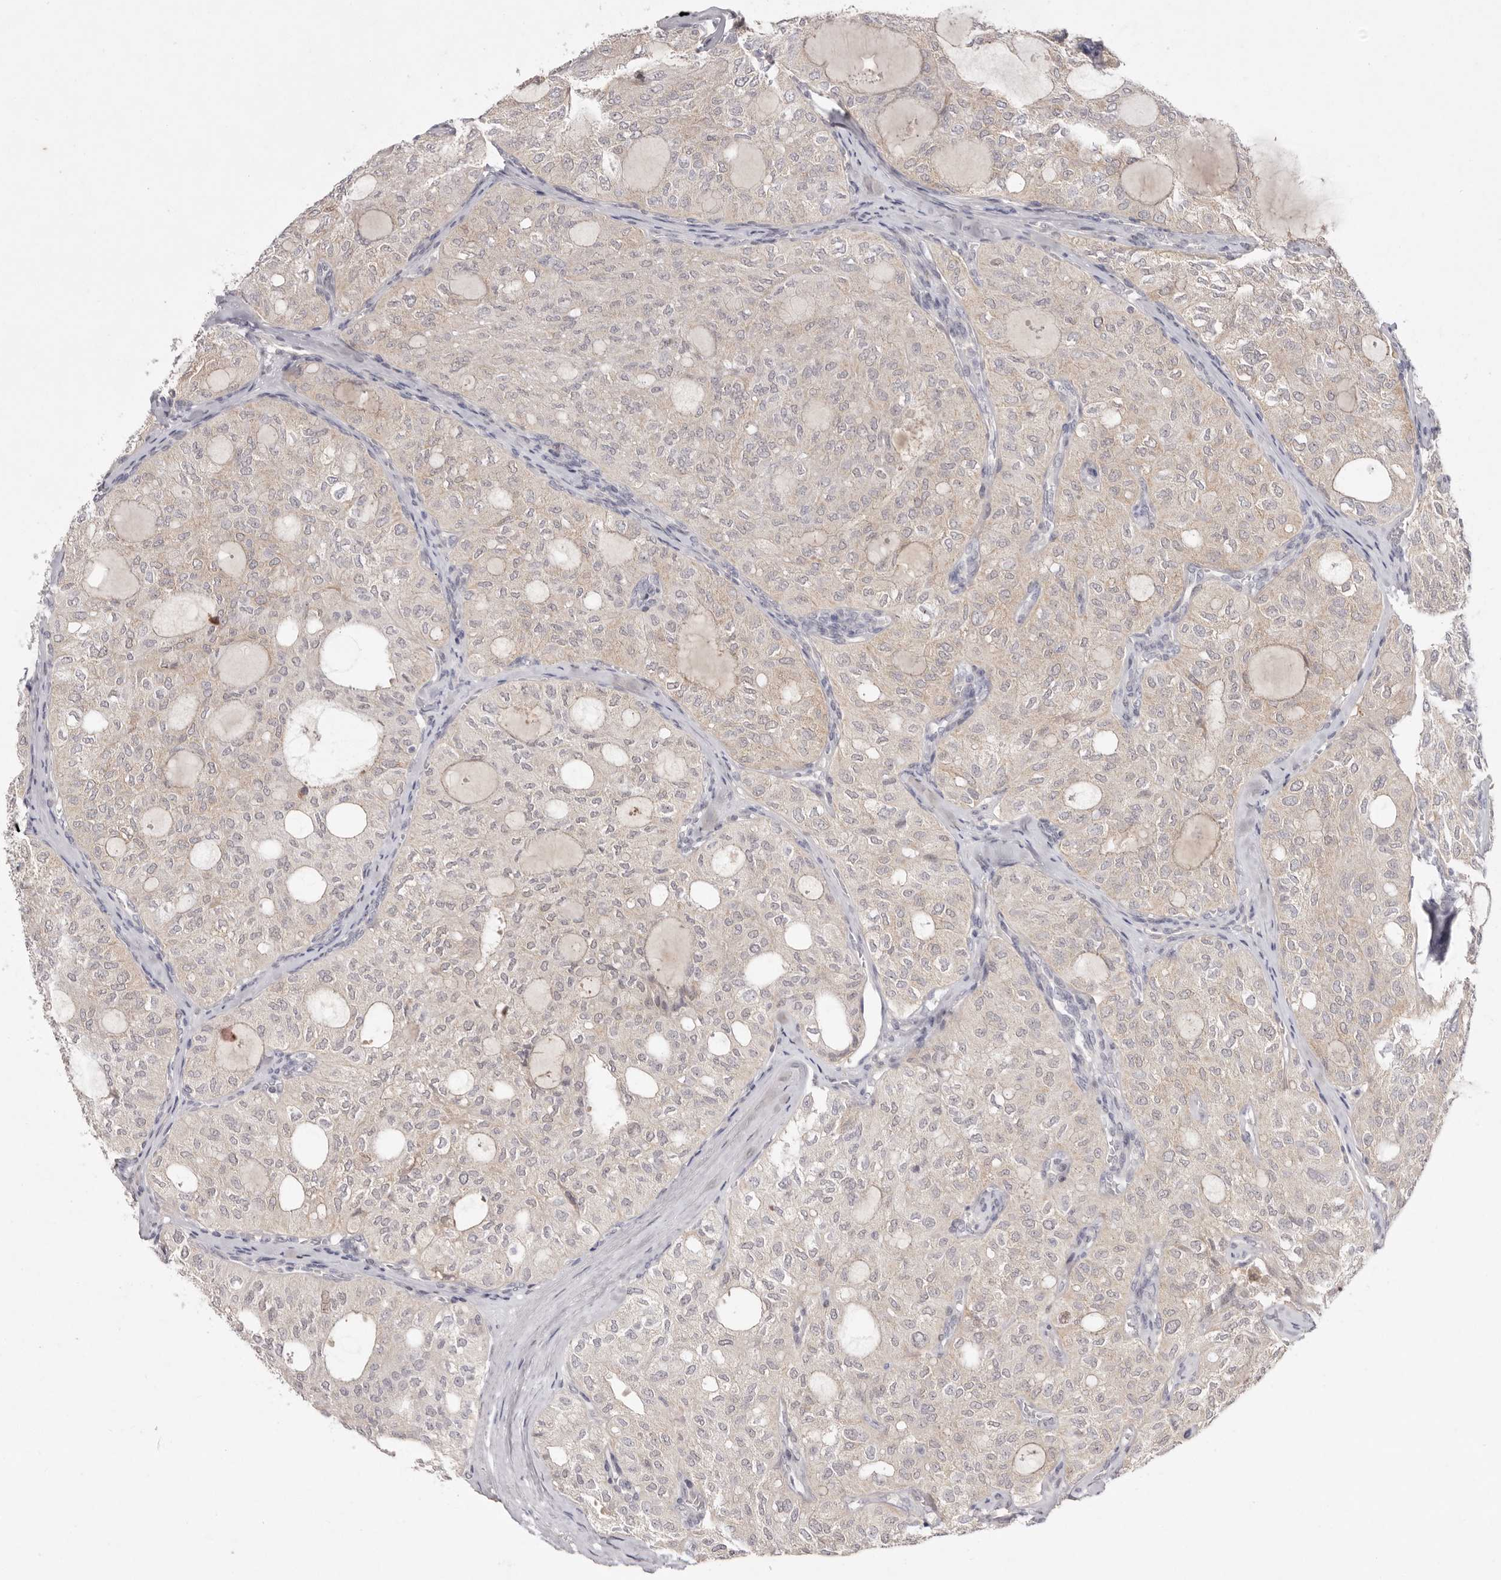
{"staining": {"intensity": "weak", "quantity": "25%-75%", "location": "cytoplasmic/membranous,nuclear"}, "tissue": "thyroid cancer", "cell_type": "Tumor cells", "image_type": "cancer", "snomed": [{"axis": "morphology", "description": "Follicular adenoma carcinoma, NOS"}, {"axis": "topography", "description": "Thyroid gland"}], "caption": "Approximately 25%-75% of tumor cells in follicular adenoma carcinoma (thyroid) show weak cytoplasmic/membranous and nuclear protein staining as visualized by brown immunohistochemical staining.", "gene": "TADA1", "patient": {"sex": "male", "age": 75}}